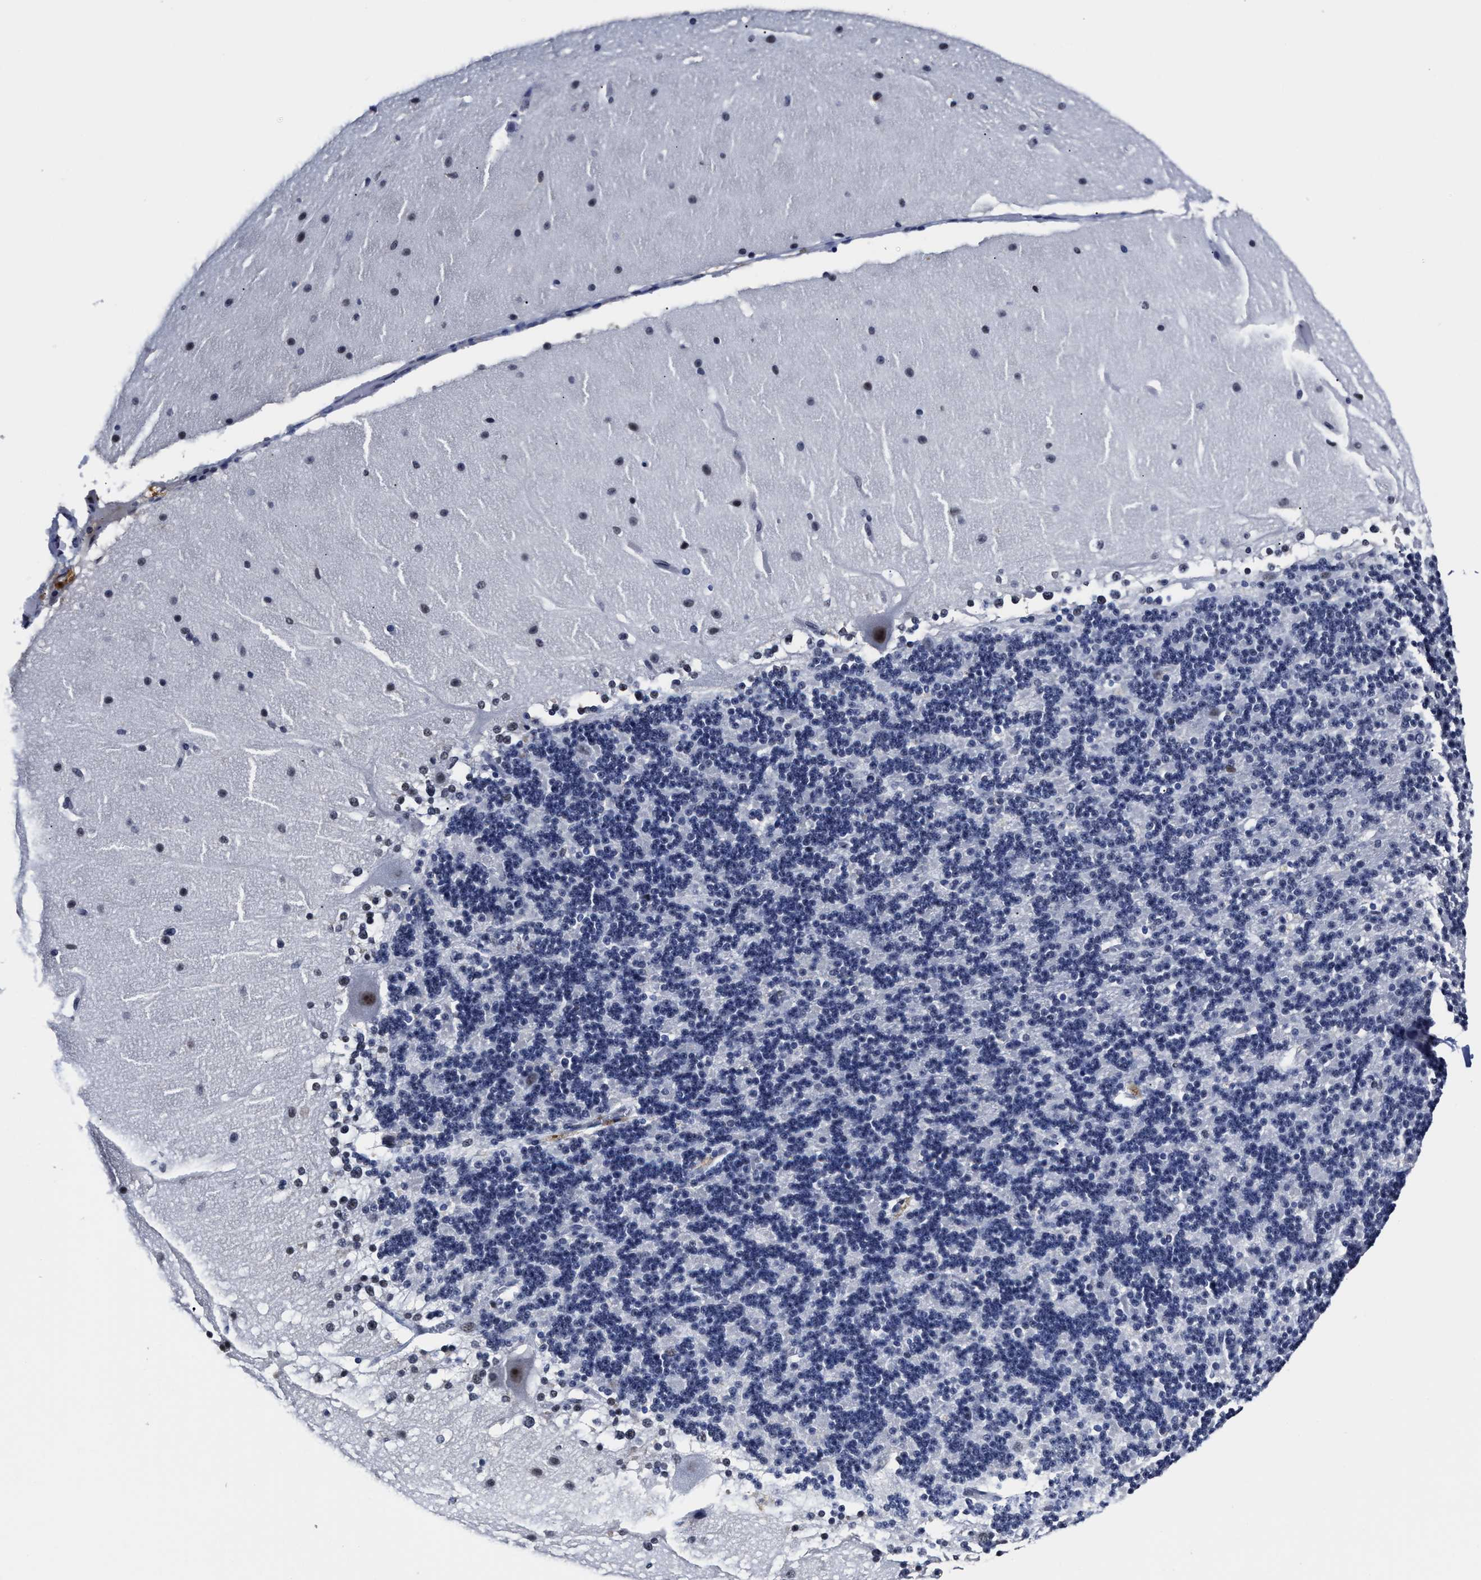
{"staining": {"intensity": "negative", "quantity": "none", "location": "none"}, "tissue": "cerebellum", "cell_type": "Cells in granular layer", "image_type": "normal", "snomed": [{"axis": "morphology", "description": "Normal tissue, NOS"}, {"axis": "topography", "description": "Cerebellum"}], "caption": "A high-resolution histopathology image shows IHC staining of unremarkable cerebellum, which demonstrates no significant expression in cells in granular layer. Brightfield microscopy of IHC stained with DAB (3,3'-diaminobenzidine) (brown) and hematoxylin (blue), captured at high magnification.", "gene": "PRPF4B", "patient": {"sex": "female", "age": 19}}